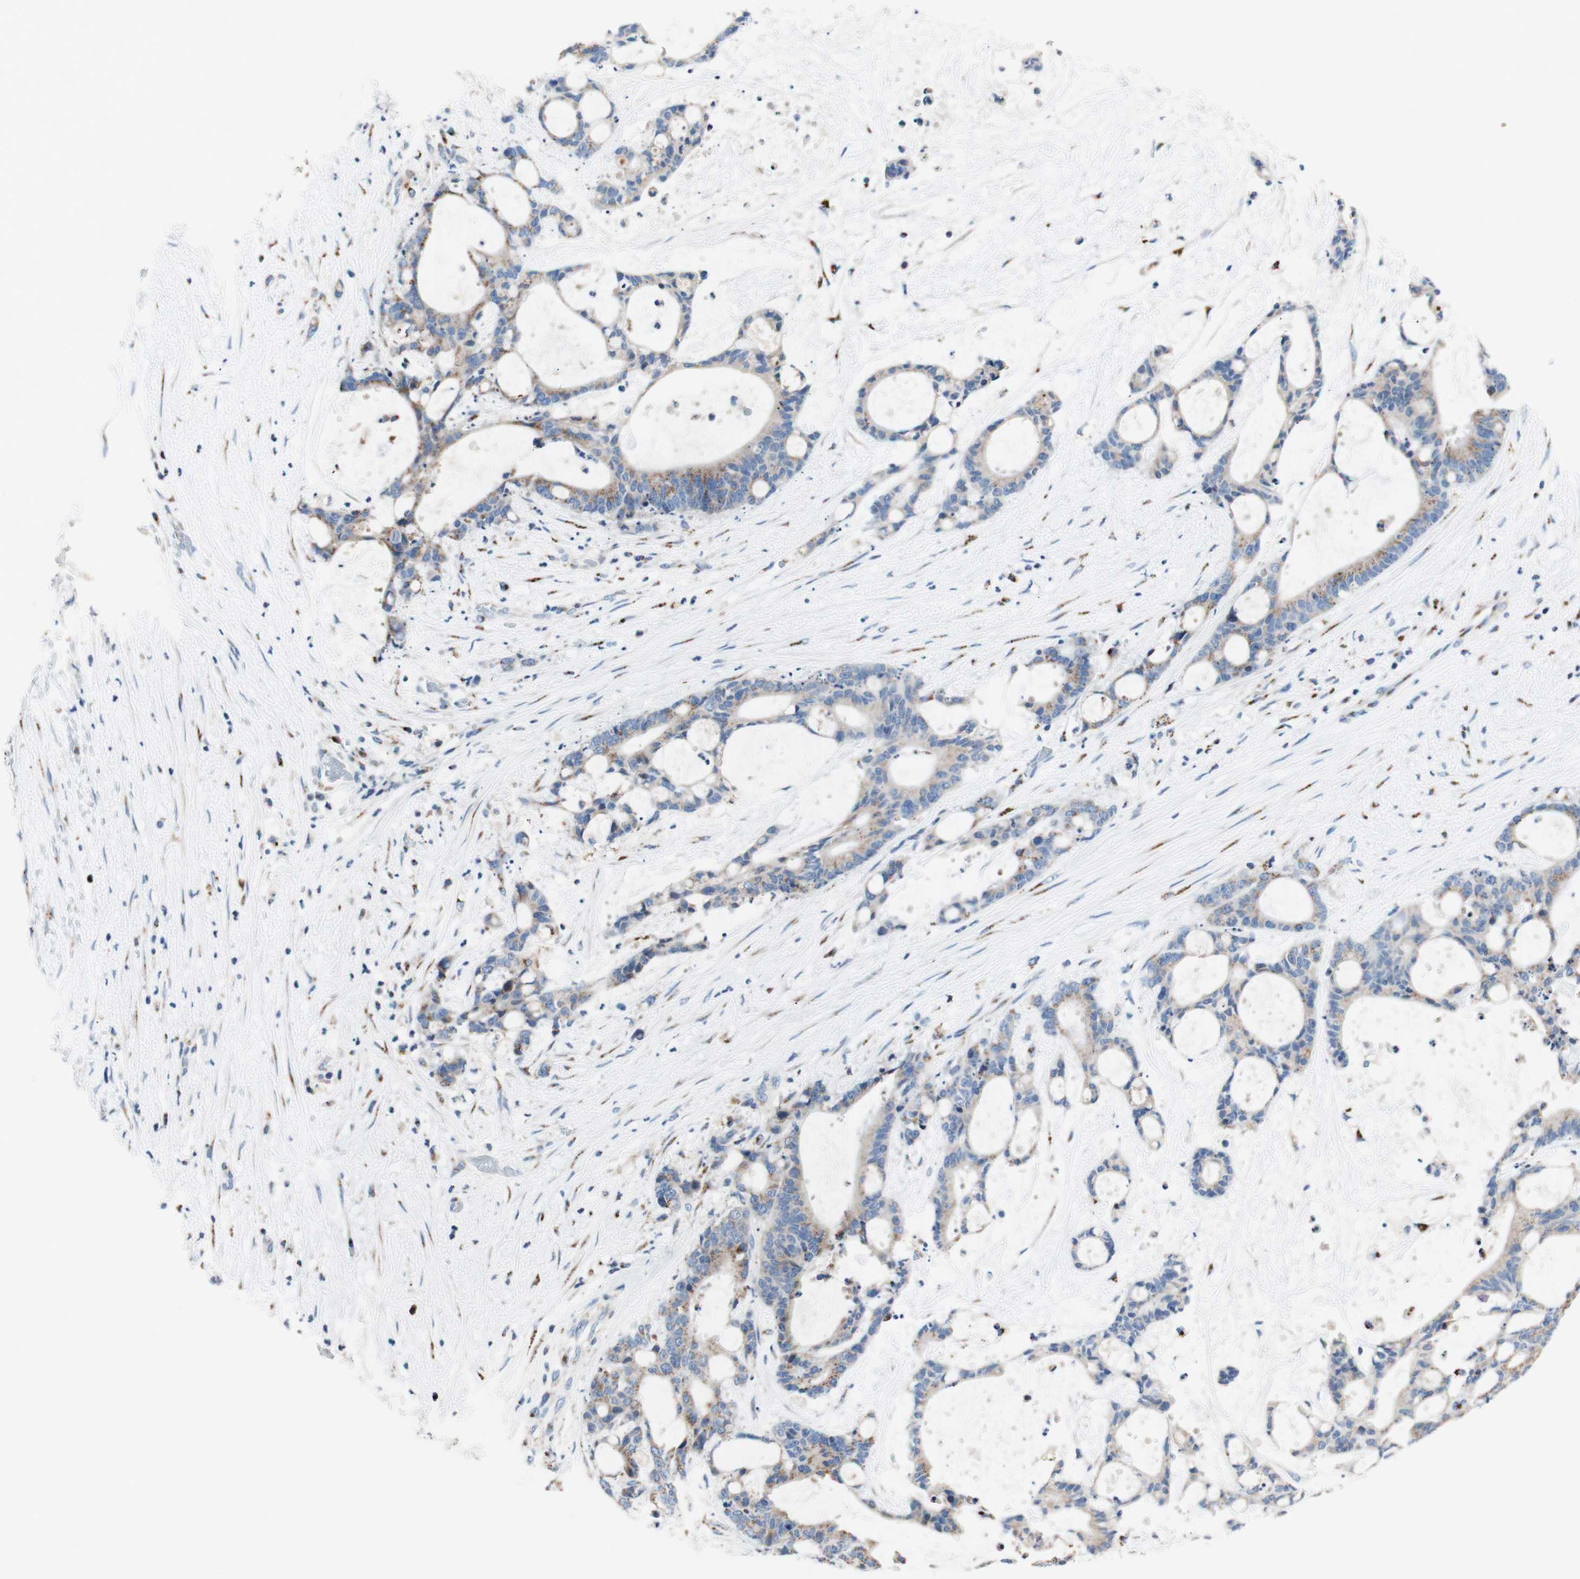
{"staining": {"intensity": "weak", "quantity": "25%-75%", "location": "cytoplasmic/membranous"}, "tissue": "liver cancer", "cell_type": "Tumor cells", "image_type": "cancer", "snomed": [{"axis": "morphology", "description": "Cholangiocarcinoma"}, {"axis": "topography", "description": "Liver"}], "caption": "Immunohistochemistry of liver cancer shows low levels of weak cytoplasmic/membranous staining in about 25%-75% of tumor cells. (Stains: DAB in brown, nuclei in blue, Microscopy: brightfield microscopy at high magnification).", "gene": "GALNT2", "patient": {"sex": "female", "age": 73}}